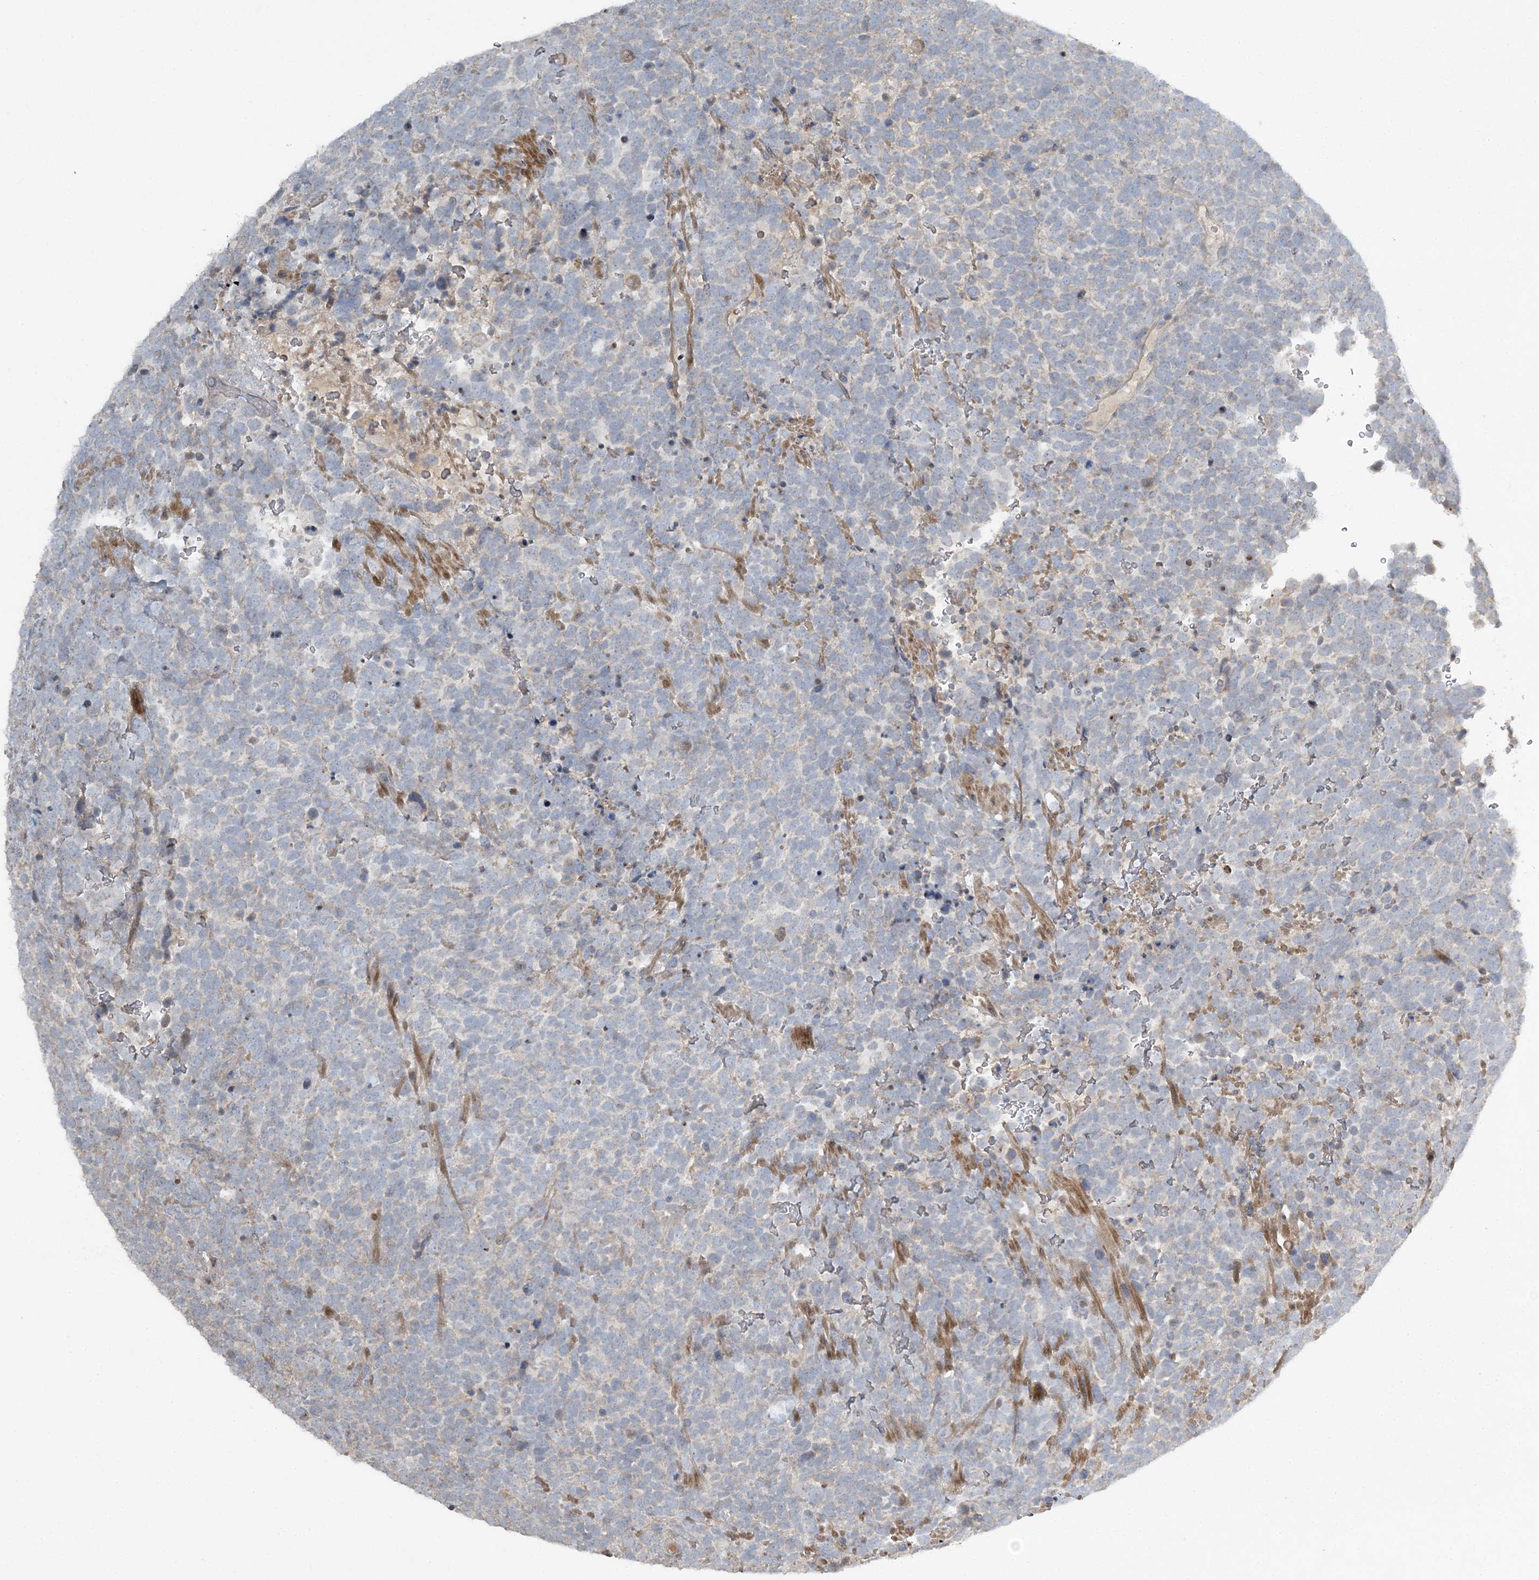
{"staining": {"intensity": "negative", "quantity": "none", "location": "none"}, "tissue": "urothelial cancer", "cell_type": "Tumor cells", "image_type": "cancer", "snomed": [{"axis": "morphology", "description": "Urothelial carcinoma, High grade"}, {"axis": "topography", "description": "Urinary bladder"}], "caption": "The IHC image has no significant expression in tumor cells of high-grade urothelial carcinoma tissue.", "gene": "SLC4A10", "patient": {"sex": "female", "age": 82}}